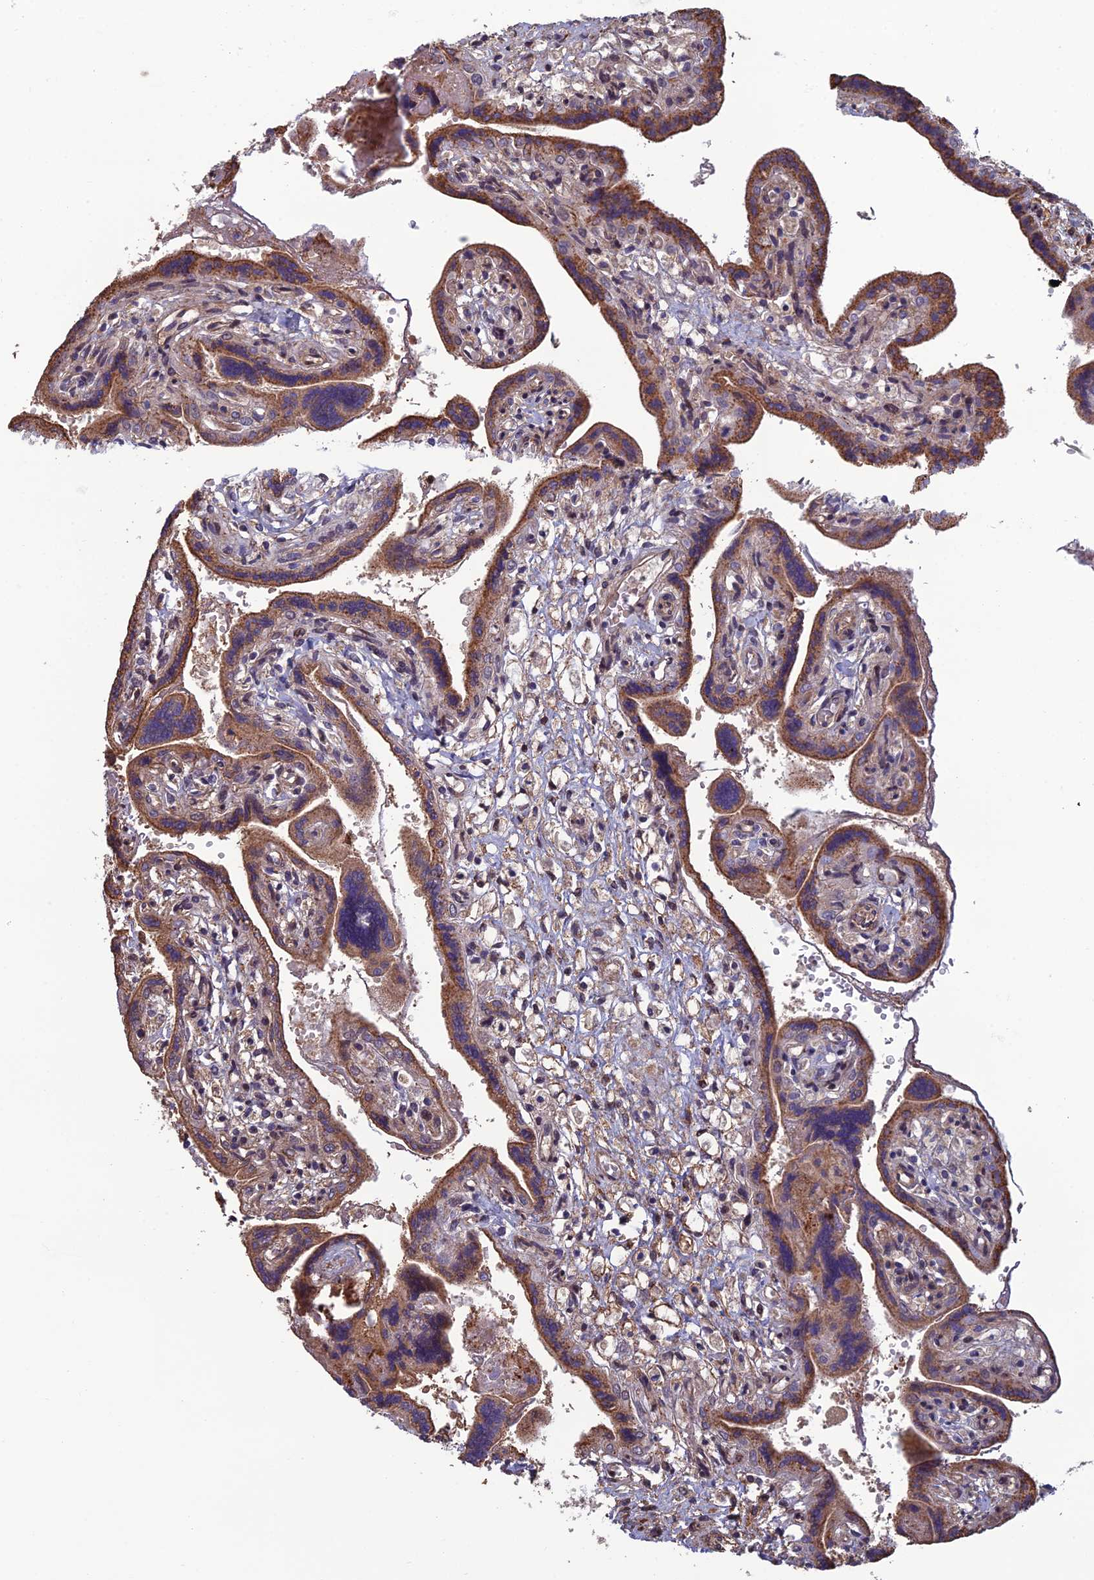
{"staining": {"intensity": "moderate", "quantity": ">75%", "location": "cytoplasmic/membranous"}, "tissue": "placenta", "cell_type": "Trophoblastic cells", "image_type": "normal", "snomed": [{"axis": "morphology", "description": "Normal tissue, NOS"}, {"axis": "topography", "description": "Placenta"}], "caption": "About >75% of trophoblastic cells in benign human placenta demonstrate moderate cytoplasmic/membranous protein positivity as visualized by brown immunohistochemical staining.", "gene": "CCDC183", "patient": {"sex": "female", "age": 37}}